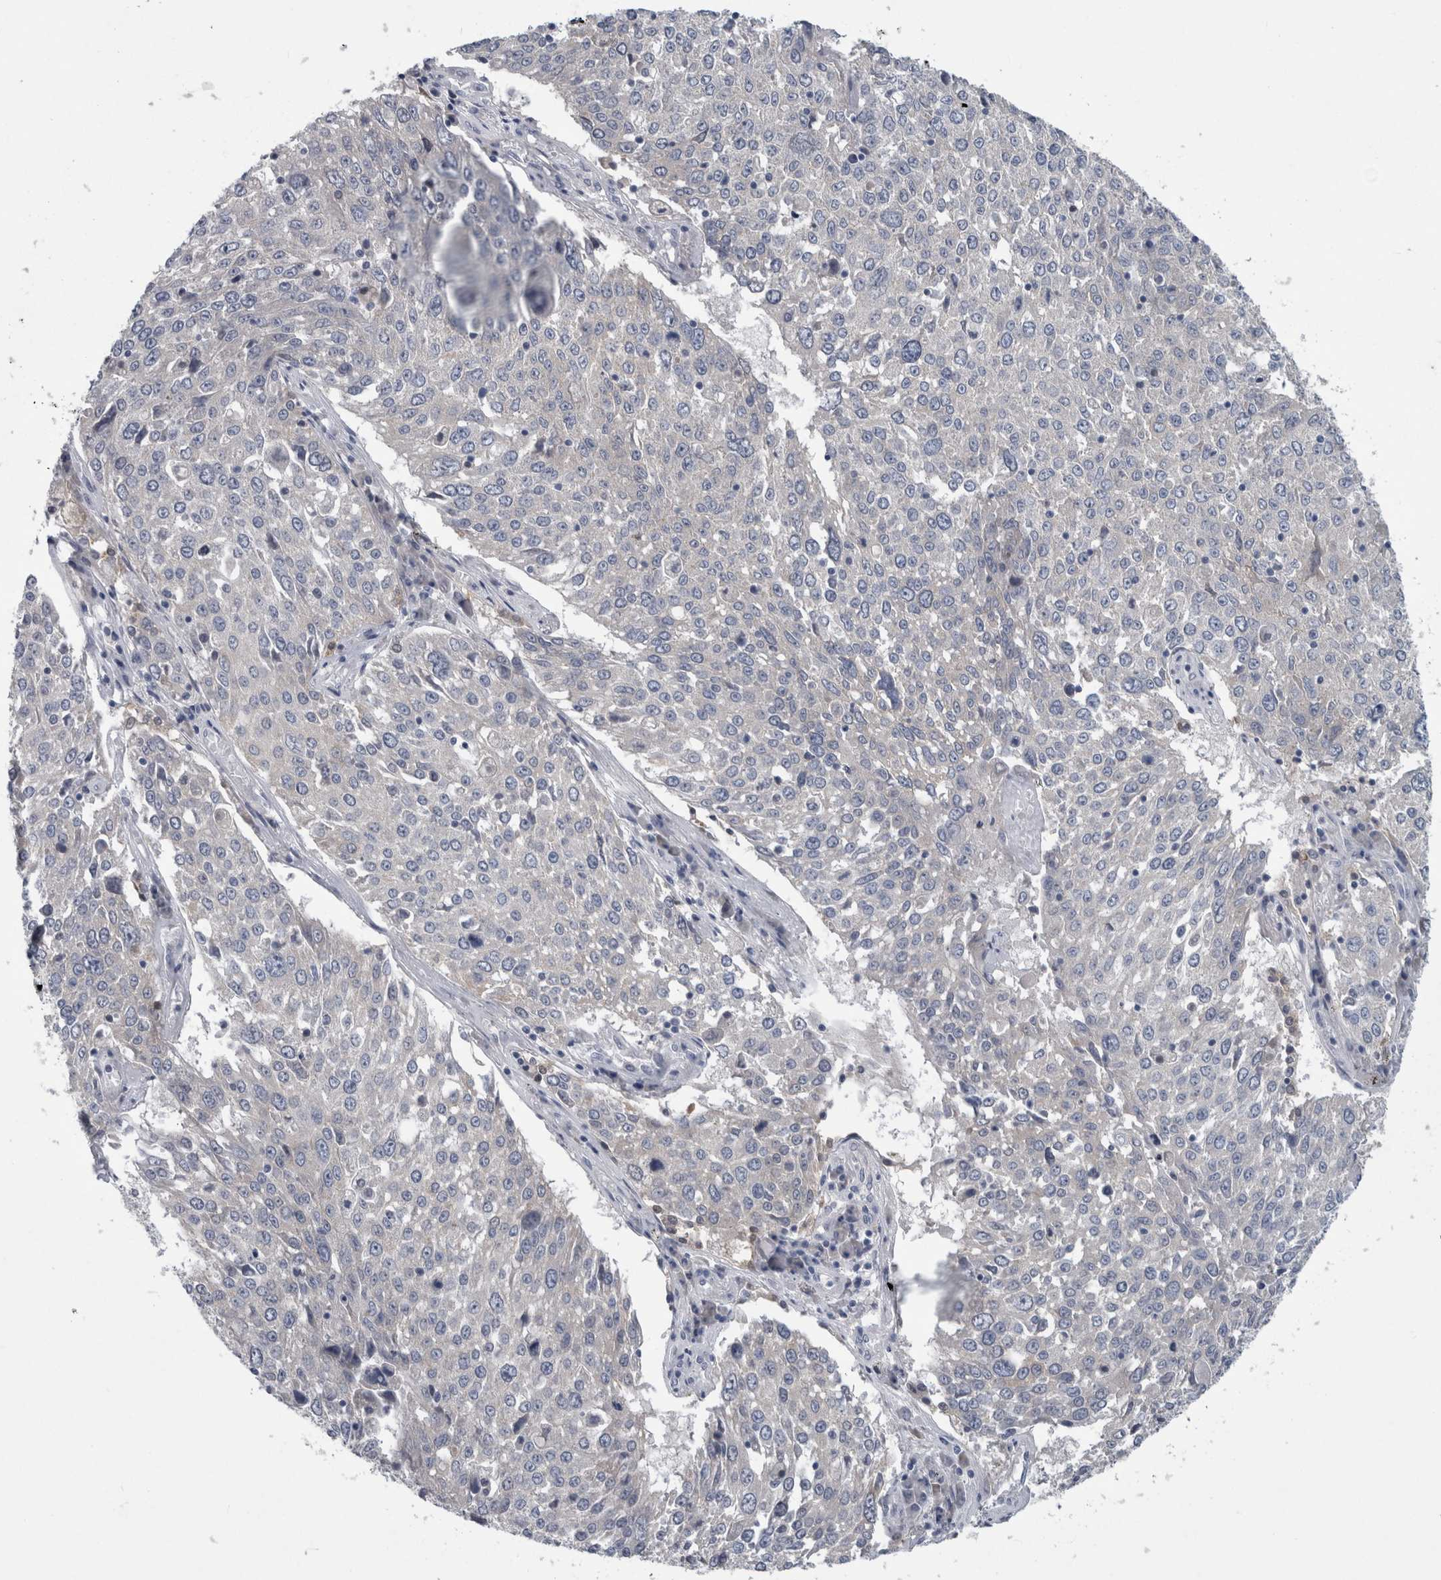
{"staining": {"intensity": "negative", "quantity": "none", "location": "none"}, "tissue": "lung cancer", "cell_type": "Tumor cells", "image_type": "cancer", "snomed": [{"axis": "morphology", "description": "Squamous cell carcinoma, NOS"}, {"axis": "topography", "description": "Lung"}], "caption": "DAB immunohistochemical staining of human lung cancer (squamous cell carcinoma) shows no significant expression in tumor cells.", "gene": "FAM83H", "patient": {"sex": "male", "age": 65}}